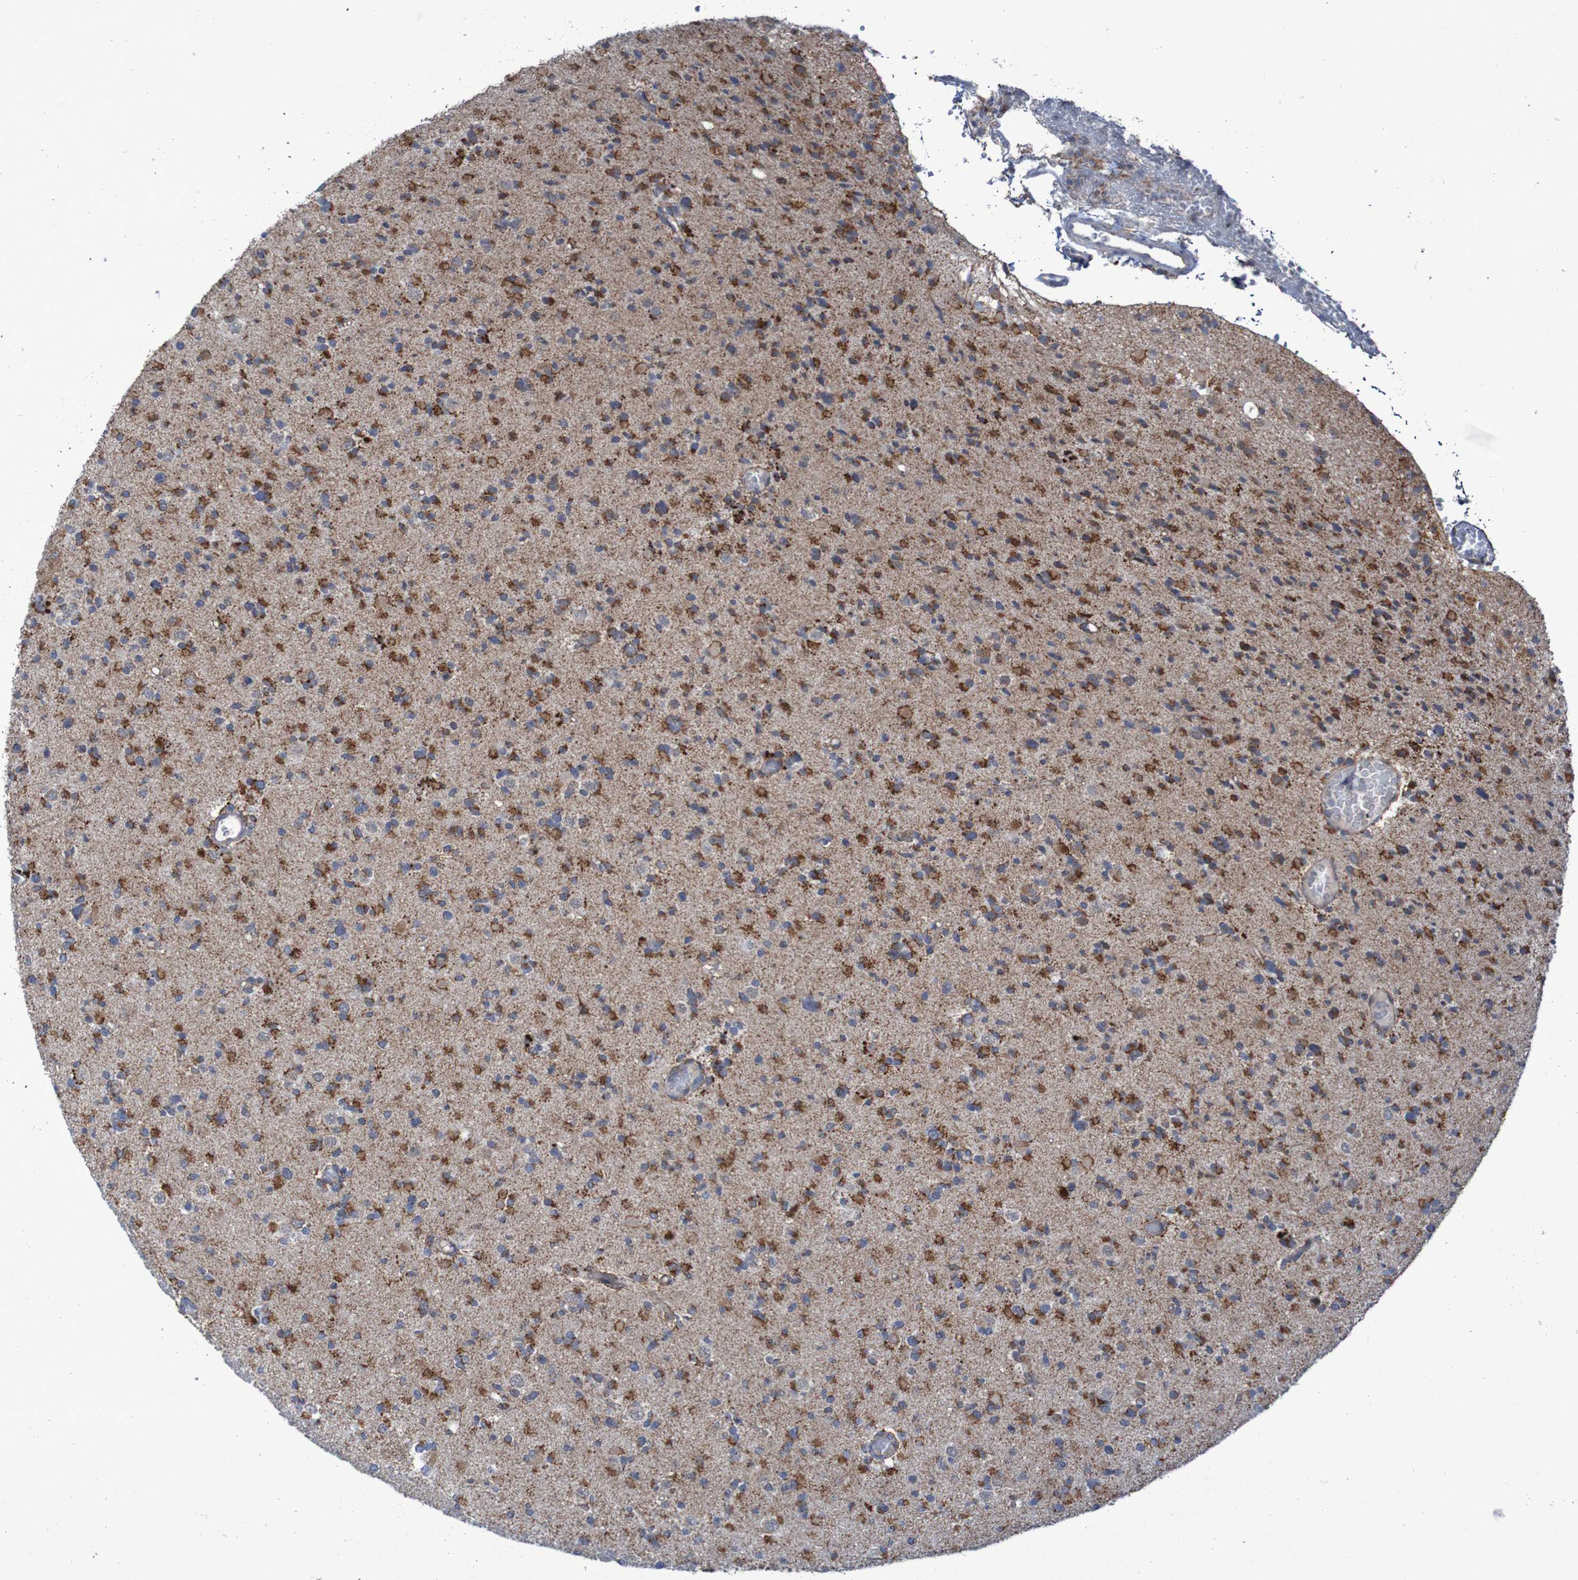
{"staining": {"intensity": "strong", "quantity": ">75%", "location": "cytoplasmic/membranous"}, "tissue": "glioma", "cell_type": "Tumor cells", "image_type": "cancer", "snomed": [{"axis": "morphology", "description": "Glioma, malignant, Low grade"}, {"axis": "topography", "description": "Brain"}], "caption": "Immunohistochemical staining of malignant glioma (low-grade) demonstrates high levels of strong cytoplasmic/membranous protein staining in approximately >75% of tumor cells. (DAB IHC, brown staining for protein, blue staining for nuclei).", "gene": "CCDC51", "patient": {"sex": "female", "age": 22}}